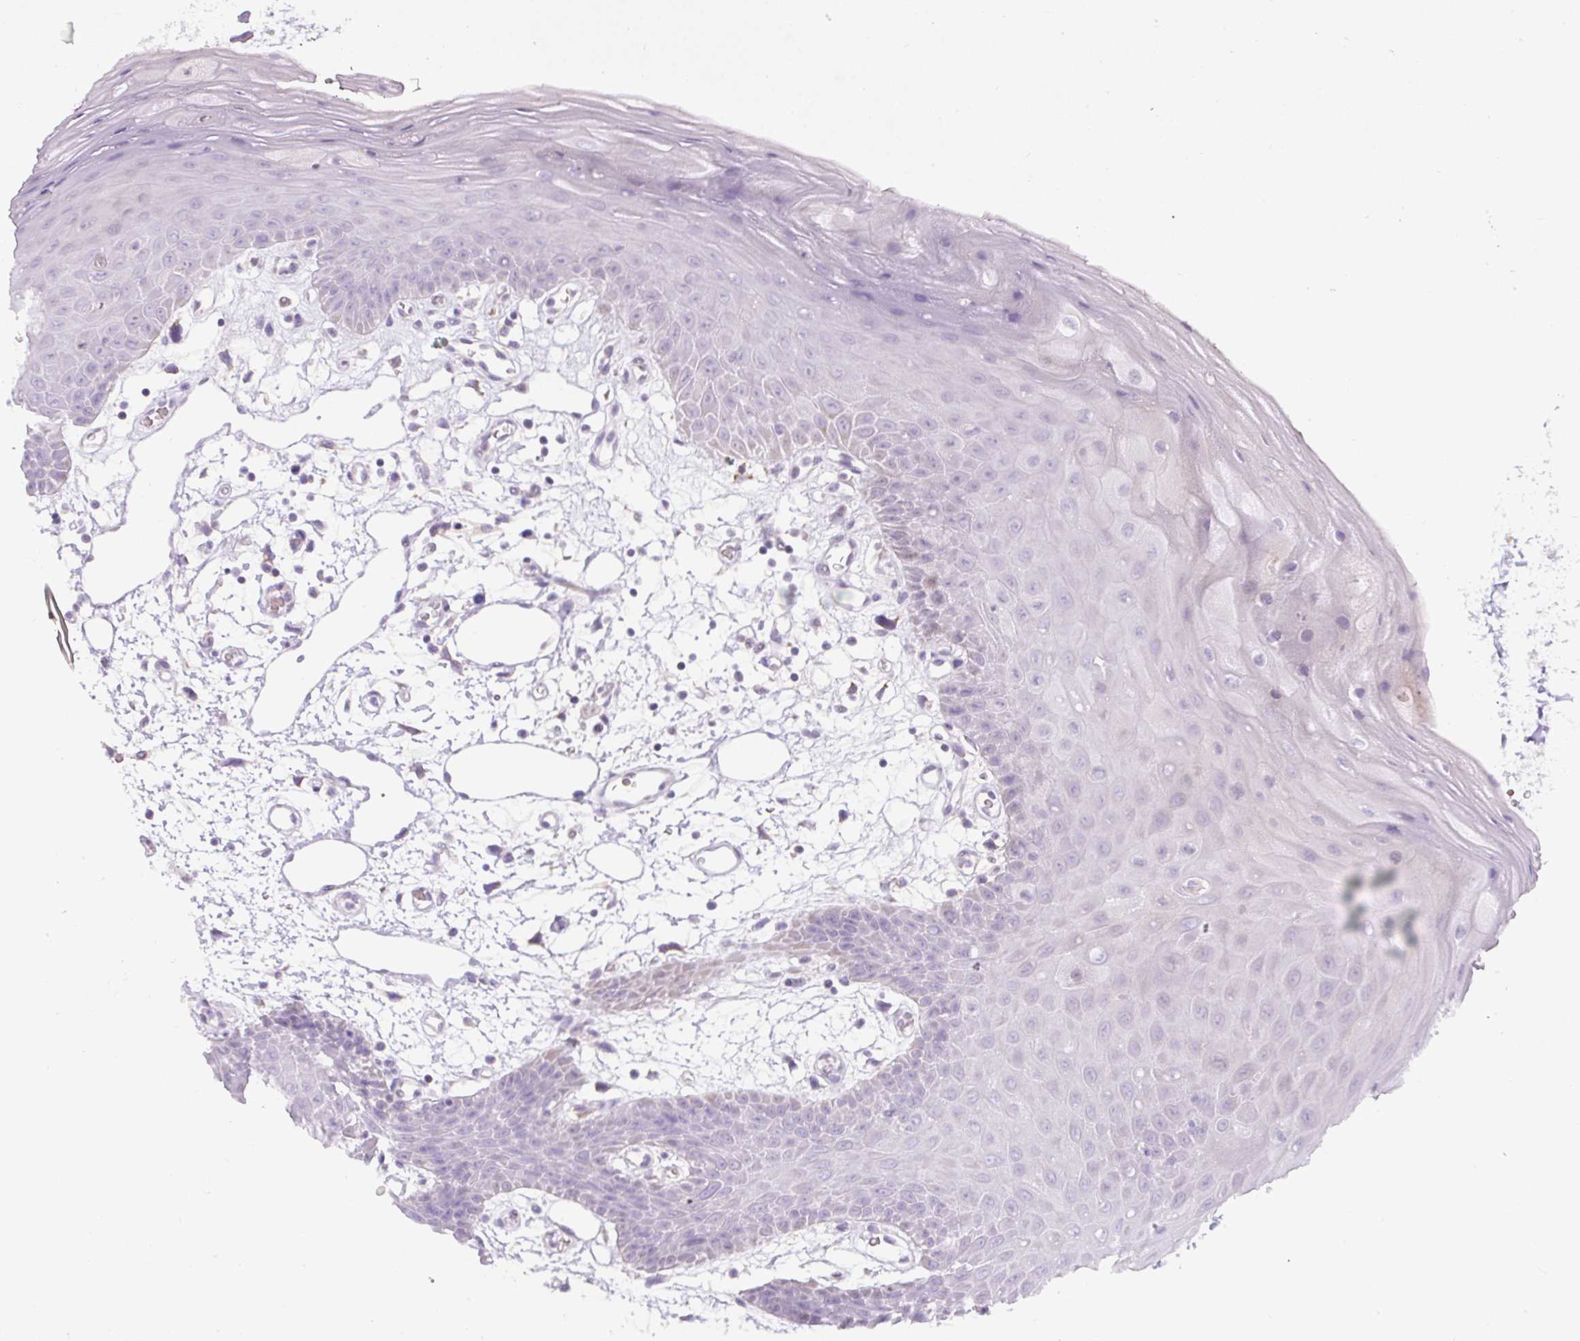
{"staining": {"intensity": "negative", "quantity": "none", "location": "none"}, "tissue": "oral mucosa", "cell_type": "Squamous epithelial cells", "image_type": "normal", "snomed": [{"axis": "morphology", "description": "Normal tissue, NOS"}, {"axis": "topography", "description": "Oral tissue"}], "caption": "Immunohistochemical staining of normal human oral mucosa displays no significant staining in squamous epithelial cells.", "gene": "FGFBP3", "patient": {"sex": "female", "age": 59}}